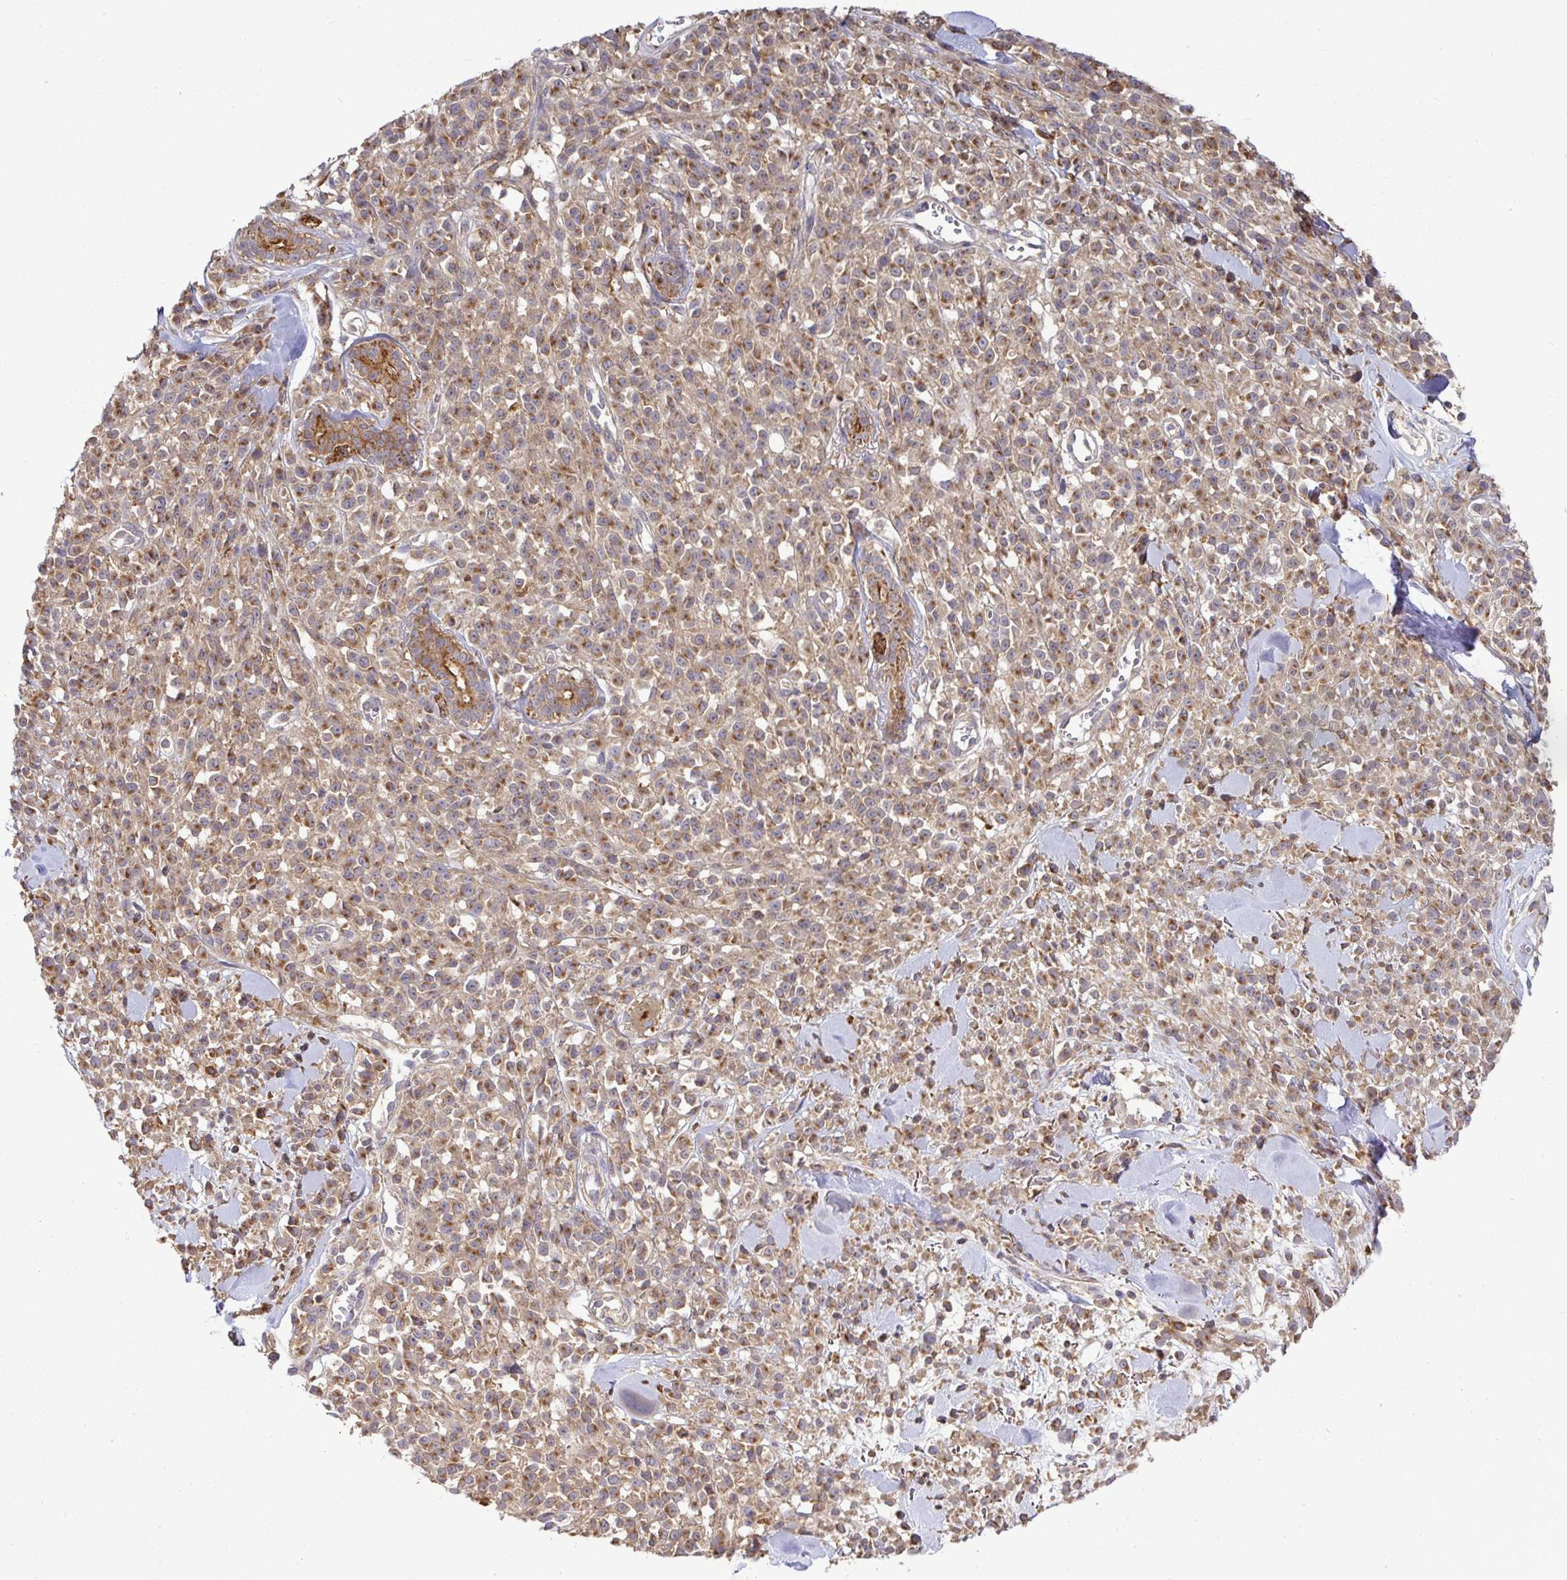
{"staining": {"intensity": "moderate", "quantity": ">75%", "location": "cytoplasmic/membranous"}, "tissue": "melanoma", "cell_type": "Tumor cells", "image_type": "cancer", "snomed": [{"axis": "morphology", "description": "Malignant melanoma, NOS"}, {"axis": "topography", "description": "Skin"}, {"axis": "topography", "description": "Skin of trunk"}], "caption": "About >75% of tumor cells in human melanoma show moderate cytoplasmic/membranous protein staining as visualized by brown immunohistochemical staining.", "gene": "ATP6V1F", "patient": {"sex": "male", "age": 74}}